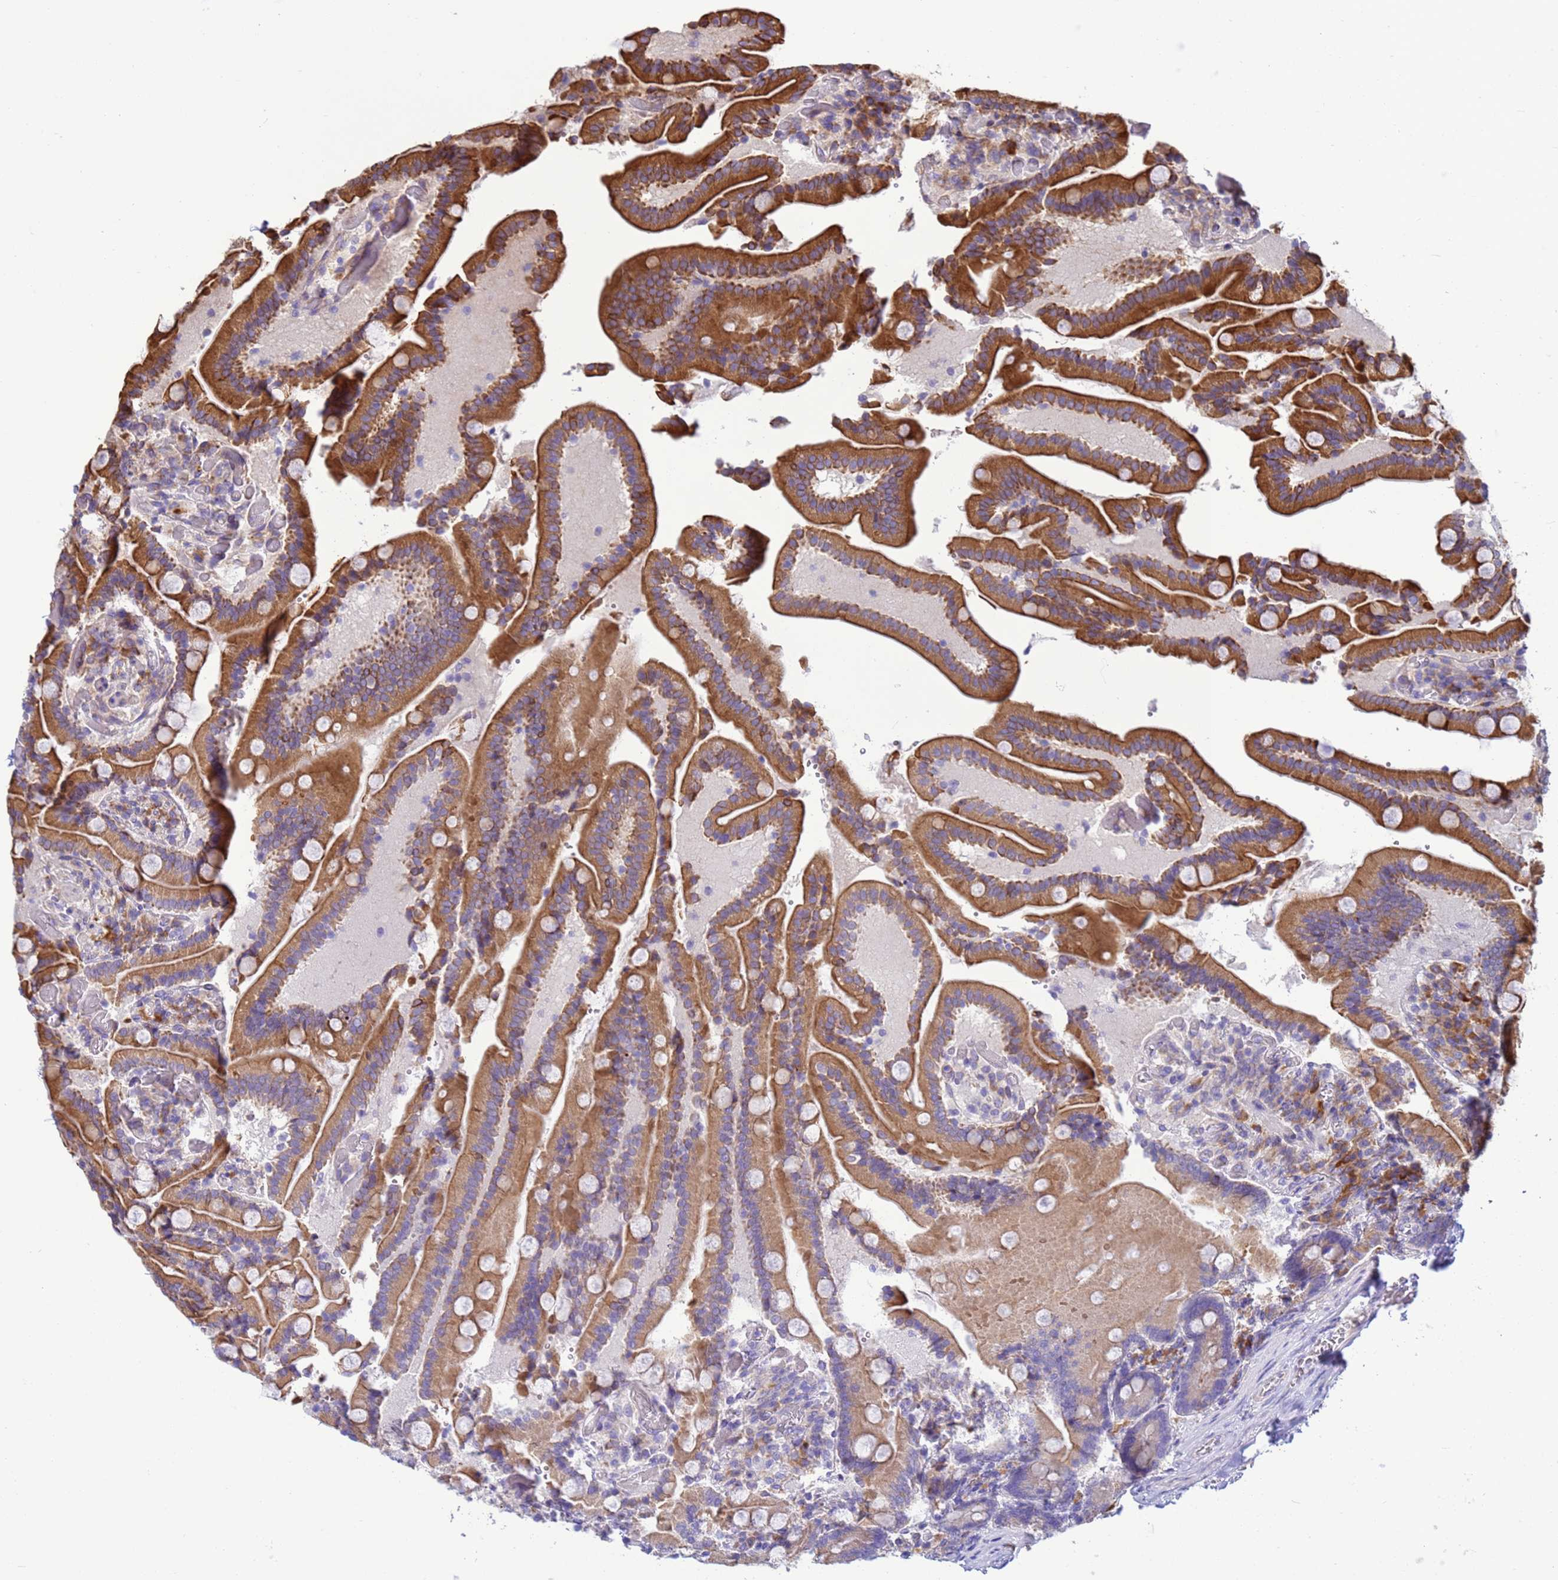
{"staining": {"intensity": "moderate", "quantity": ">75%", "location": "cytoplasmic/membranous"}, "tissue": "duodenum", "cell_type": "Glandular cells", "image_type": "normal", "snomed": [{"axis": "morphology", "description": "Normal tissue, NOS"}, {"axis": "topography", "description": "Duodenum"}], "caption": "This micrograph displays IHC staining of normal duodenum, with medium moderate cytoplasmic/membranous positivity in about >75% of glandular cells.", "gene": "THAP5", "patient": {"sex": "female", "age": 62}}